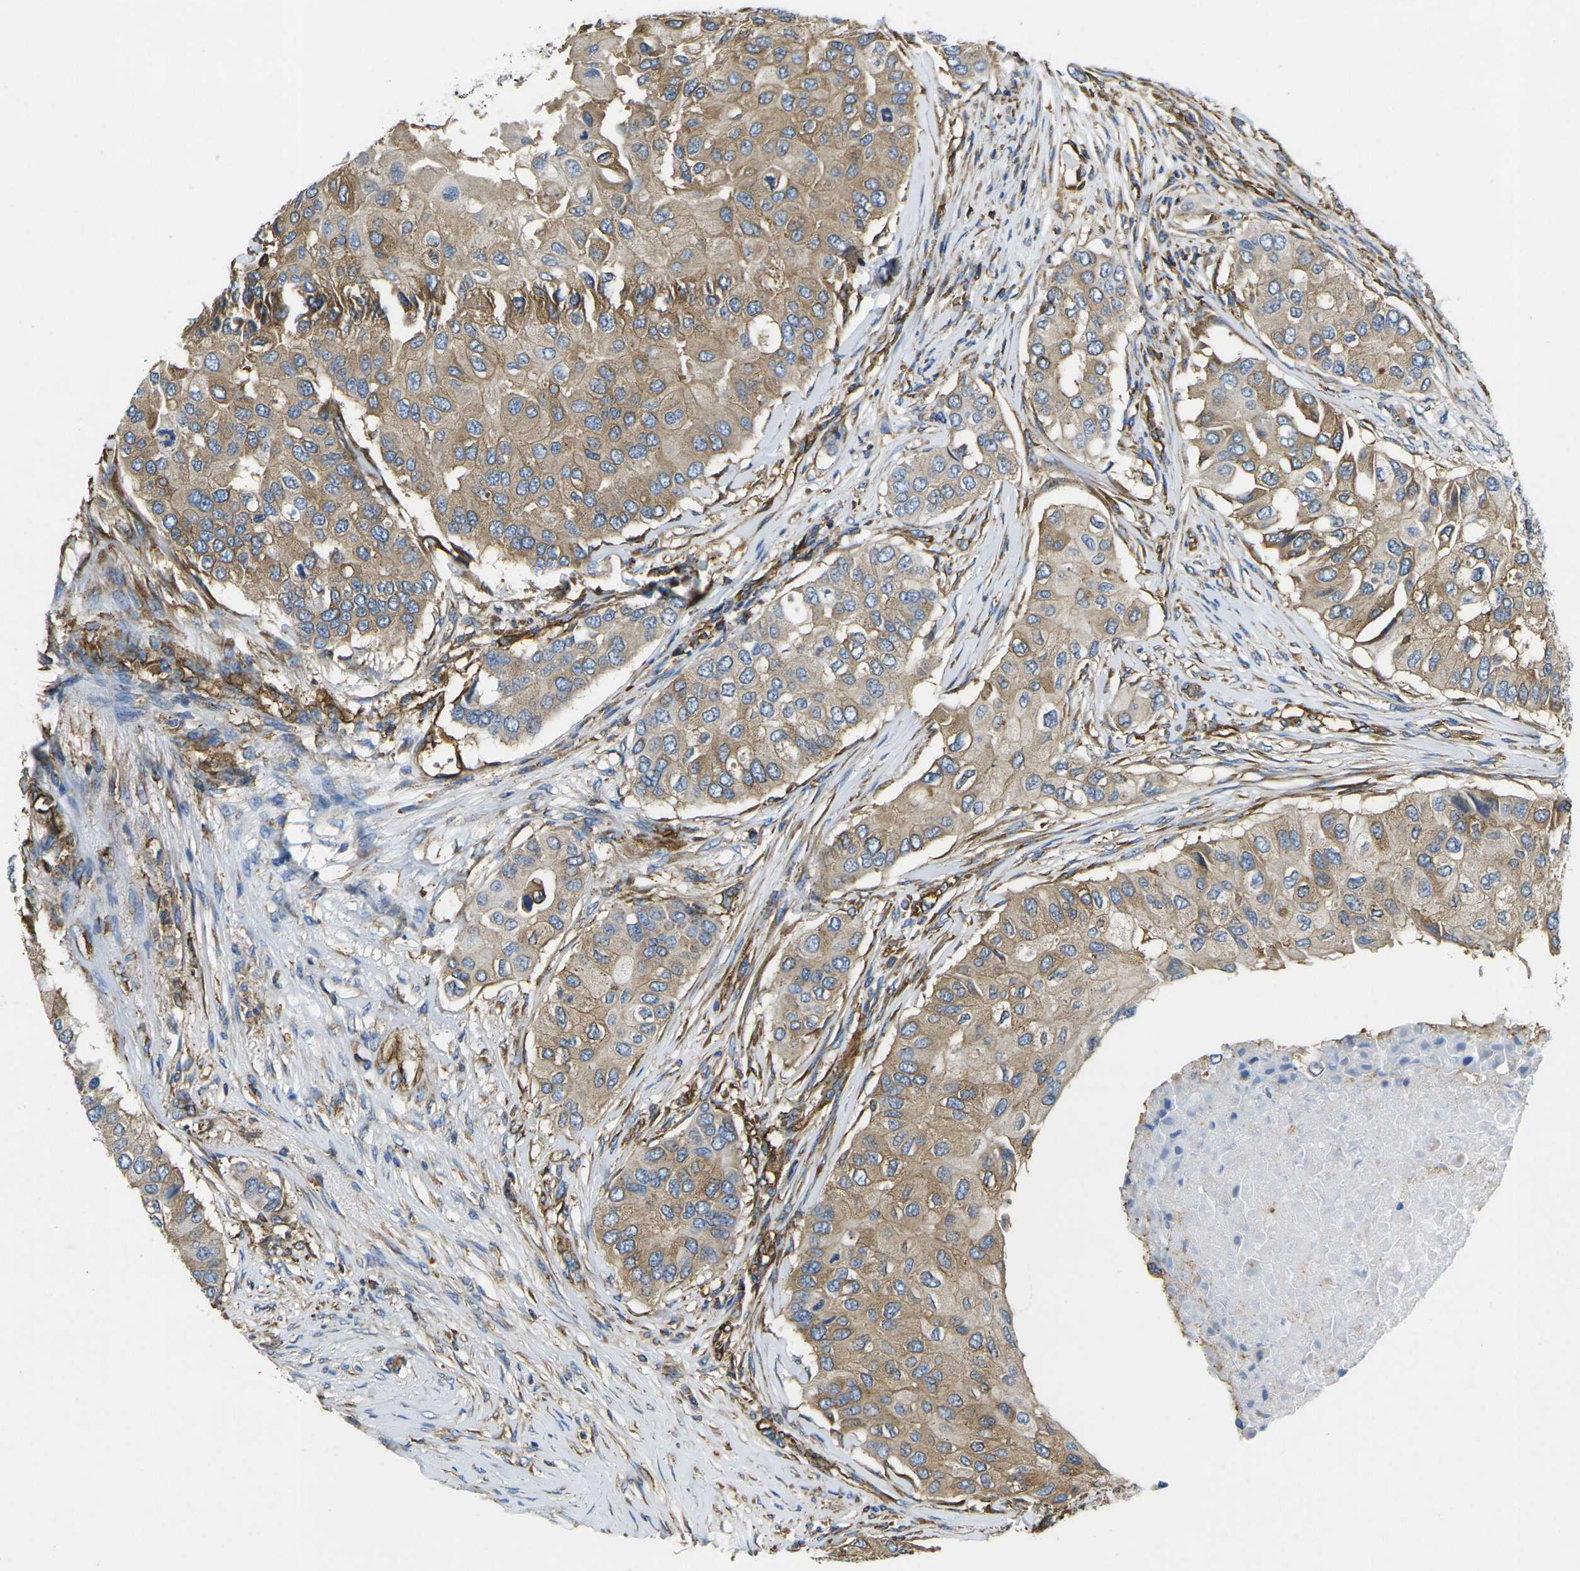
{"staining": {"intensity": "moderate", "quantity": ">75%", "location": "cytoplasmic/membranous"}, "tissue": "breast cancer", "cell_type": "Tumor cells", "image_type": "cancer", "snomed": [{"axis": "morphology", "description": "Normal tissue, NOS"}, {"axis": "morphology", "description": "Duct carcinoma"}, {"axis": "topography", "description": "Breast"}], "caption": "IHC of breast invasive ductal carcinoma displays medium levels of moderate cytoplasmic/membranous positivity in approximately >75% of tumor cells. The protein of interest is stained brown, and the nuclei are stained in blue (DAB IHC with brightfield microscopy, high magnification).", "gene": "FAM110D", "patient": {"sex": "female", "age": 49}}